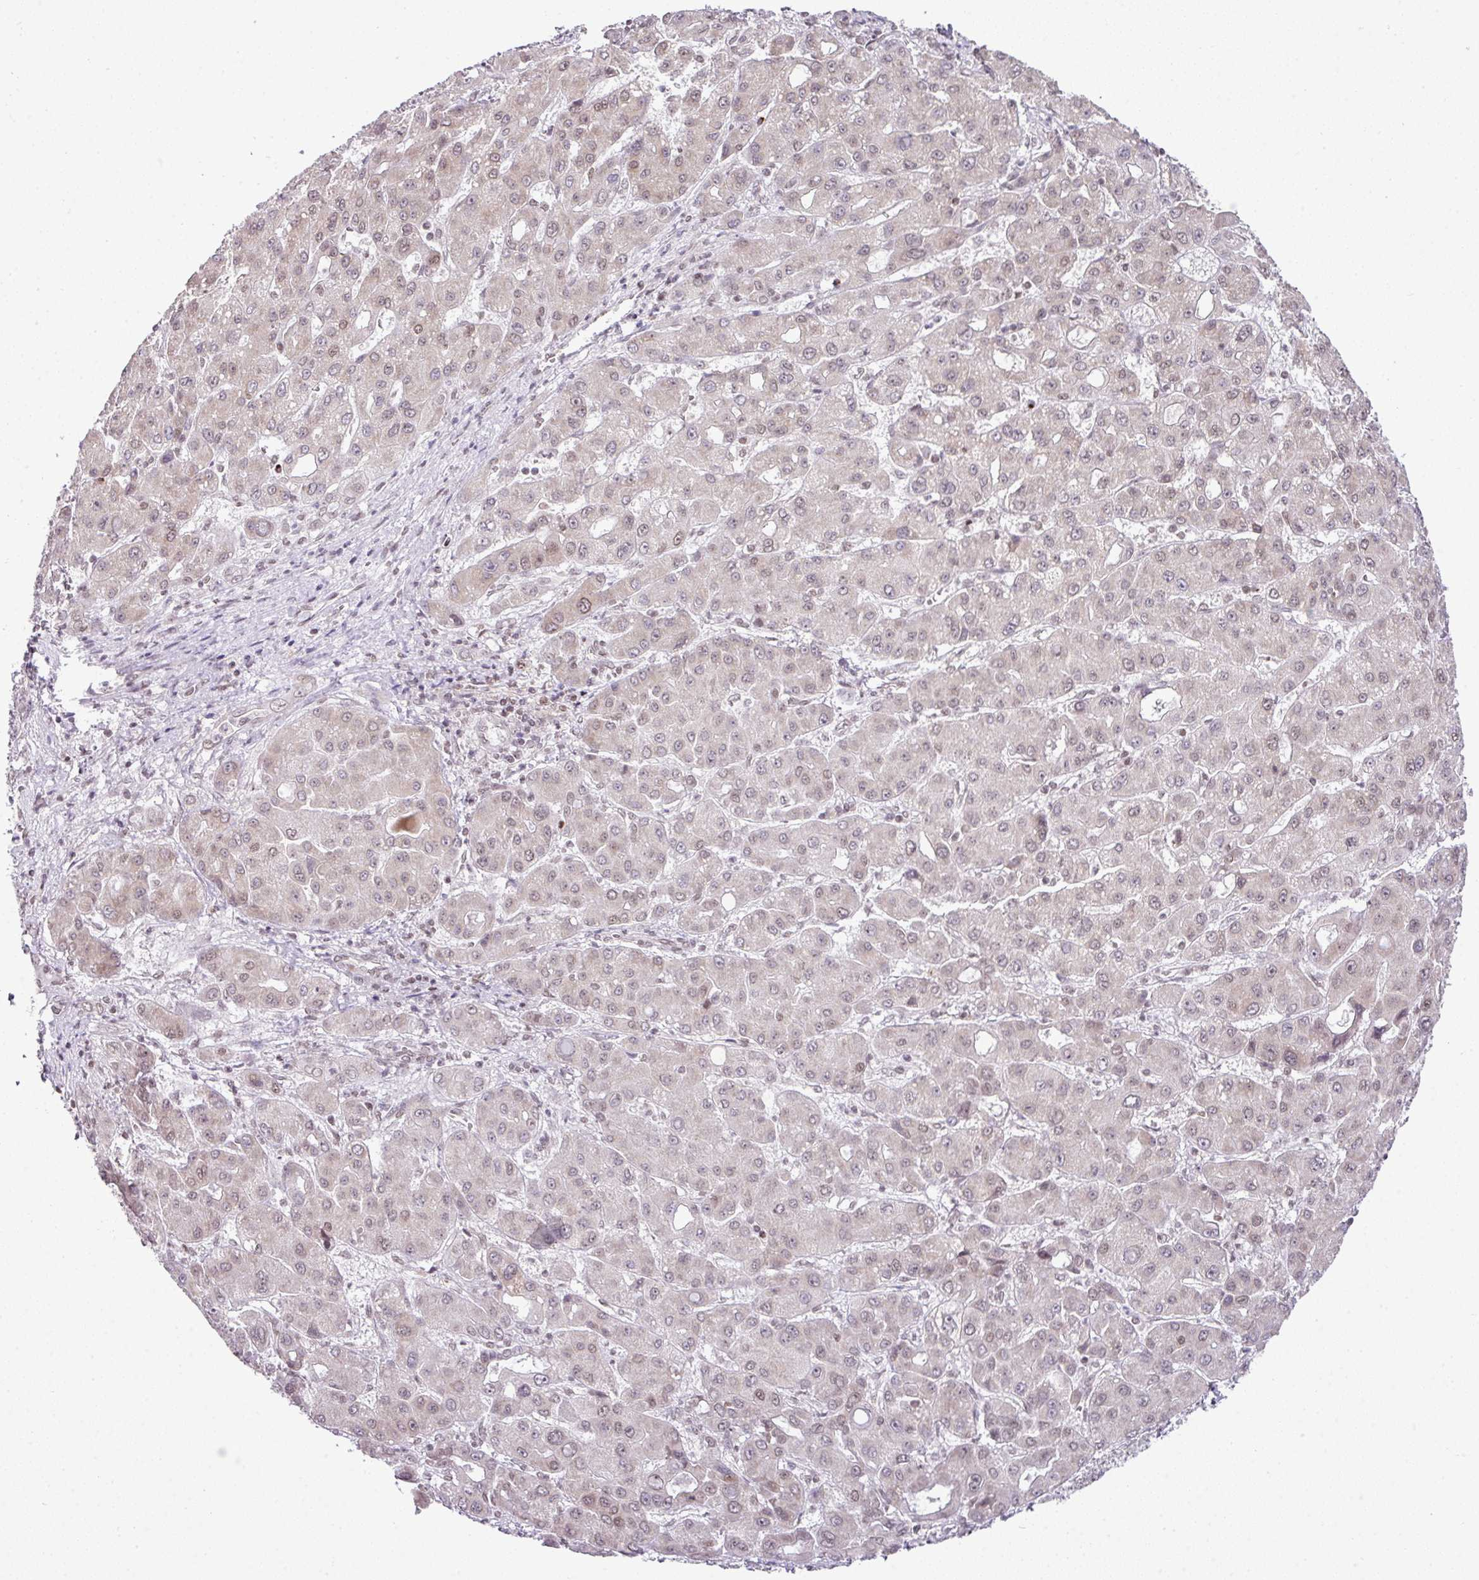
{"staining": {"intensity": "weak", "quantity": "25%-75%", "location": "nuclear"}, "tissue": "liver cancer", "cell_type": "Tumor cells", "image_type": "cancer", "snomed": [{"axis": "morphology", "description": "Carcinoma, Hepatocellular, NOS"}, {"axis": "topography", "description": "Liver"}], "caption": "This photomicrograph shows immunohistochemistry staining of human liver cancer, with low weak nuclear staining in about 25%-75% of tumor cells.", "gene": "FAM32A", "patient": {"sex": "male", "age": 55}}